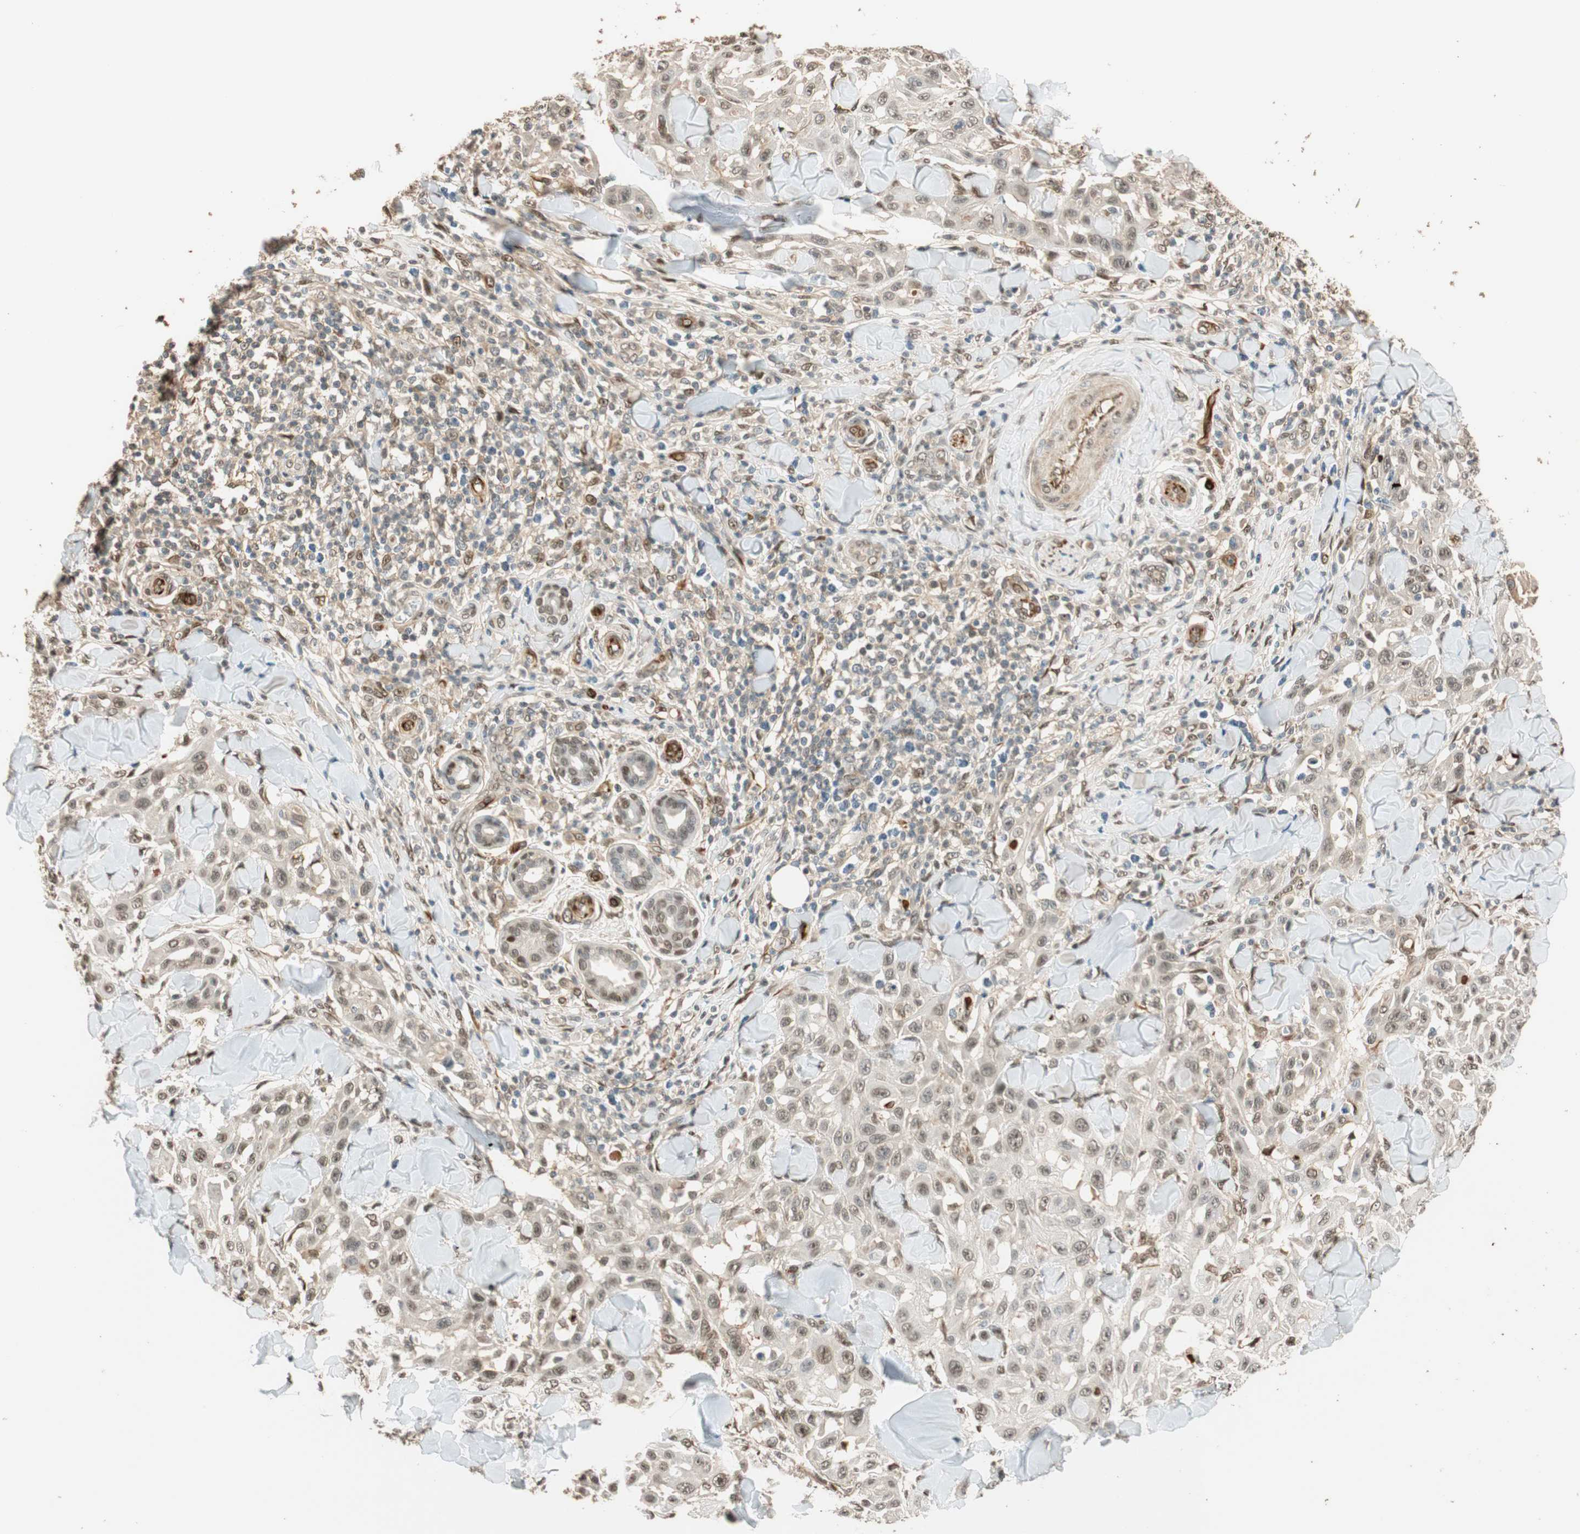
{"staining": {"intensity": "negative", "quantity": "none", "location": "none"}, "tissue": "skin cancer", "cell_type": "Tumor cells", "image_type": "cancer", "snomed": [{"axis": "morphology", "description": "Squamous cell carcinoma, NOS"}, {"axis": "topography", "description": "Skin"}], "caption": "Tumor cells show no significant protein staining in skin squamous cell carcinoma.", "gene": "NES", "patient": {"sex": "male", "age": 24}}